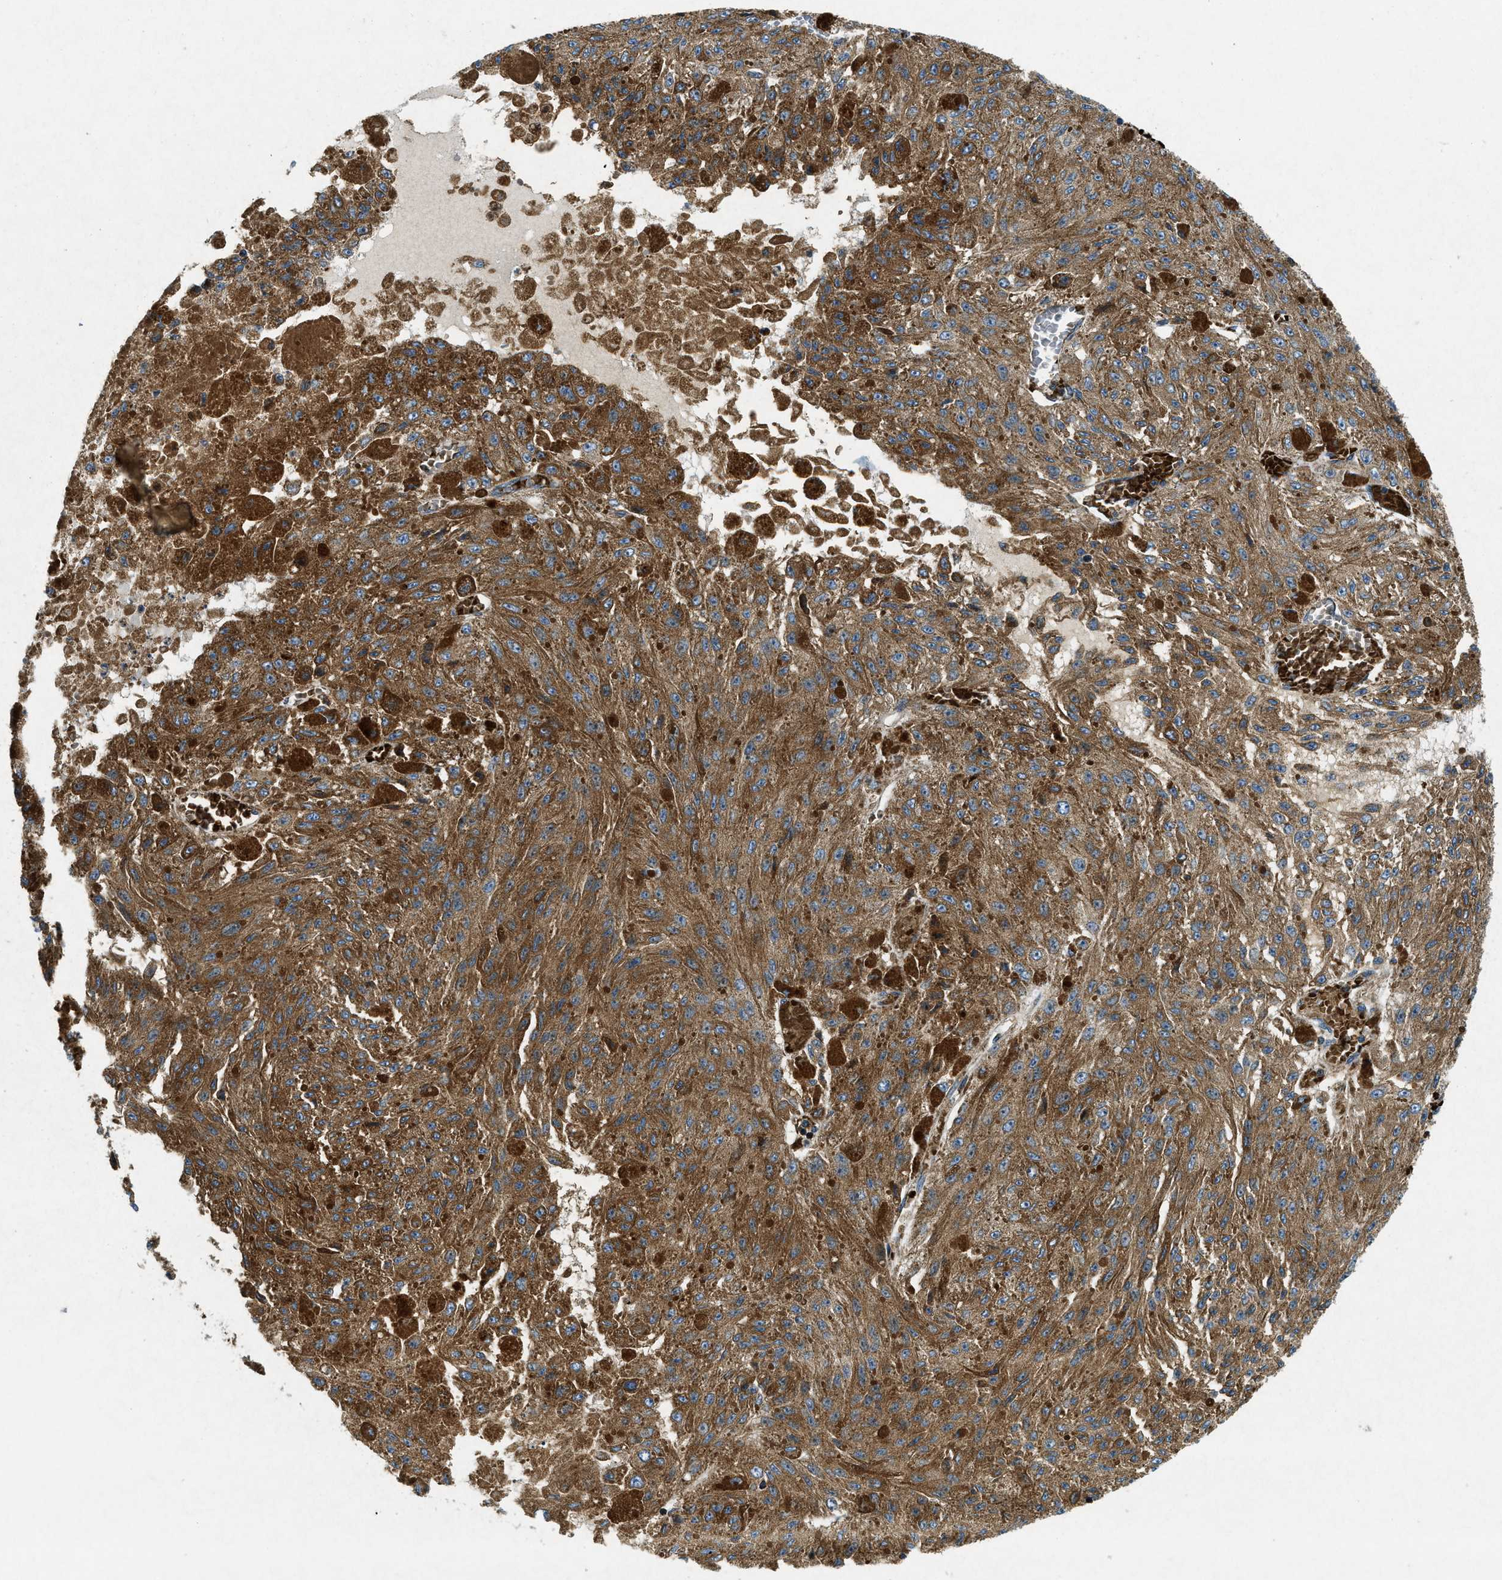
{"staining": {"intensity": "moderate", "quantity": ">75%", "location": "cytoplasmic/membranous"}, "tissue": "melanoma", "cell_type": "Tumor cells", "image_type": "cancer", "snomed": [{"axis": "morphology", "description": "Malignant melanoma, NOS"}, {"axis": "topography", "description": "Other"}], "caption": "Immunohistochemical staining of human melanoma shows medium levels of moderate cytoplasmic/membranous protein expression in approximately >75% of tumor cells.", "gene": "CSPG4", "patient": {"sex": "male", "age": 79}}